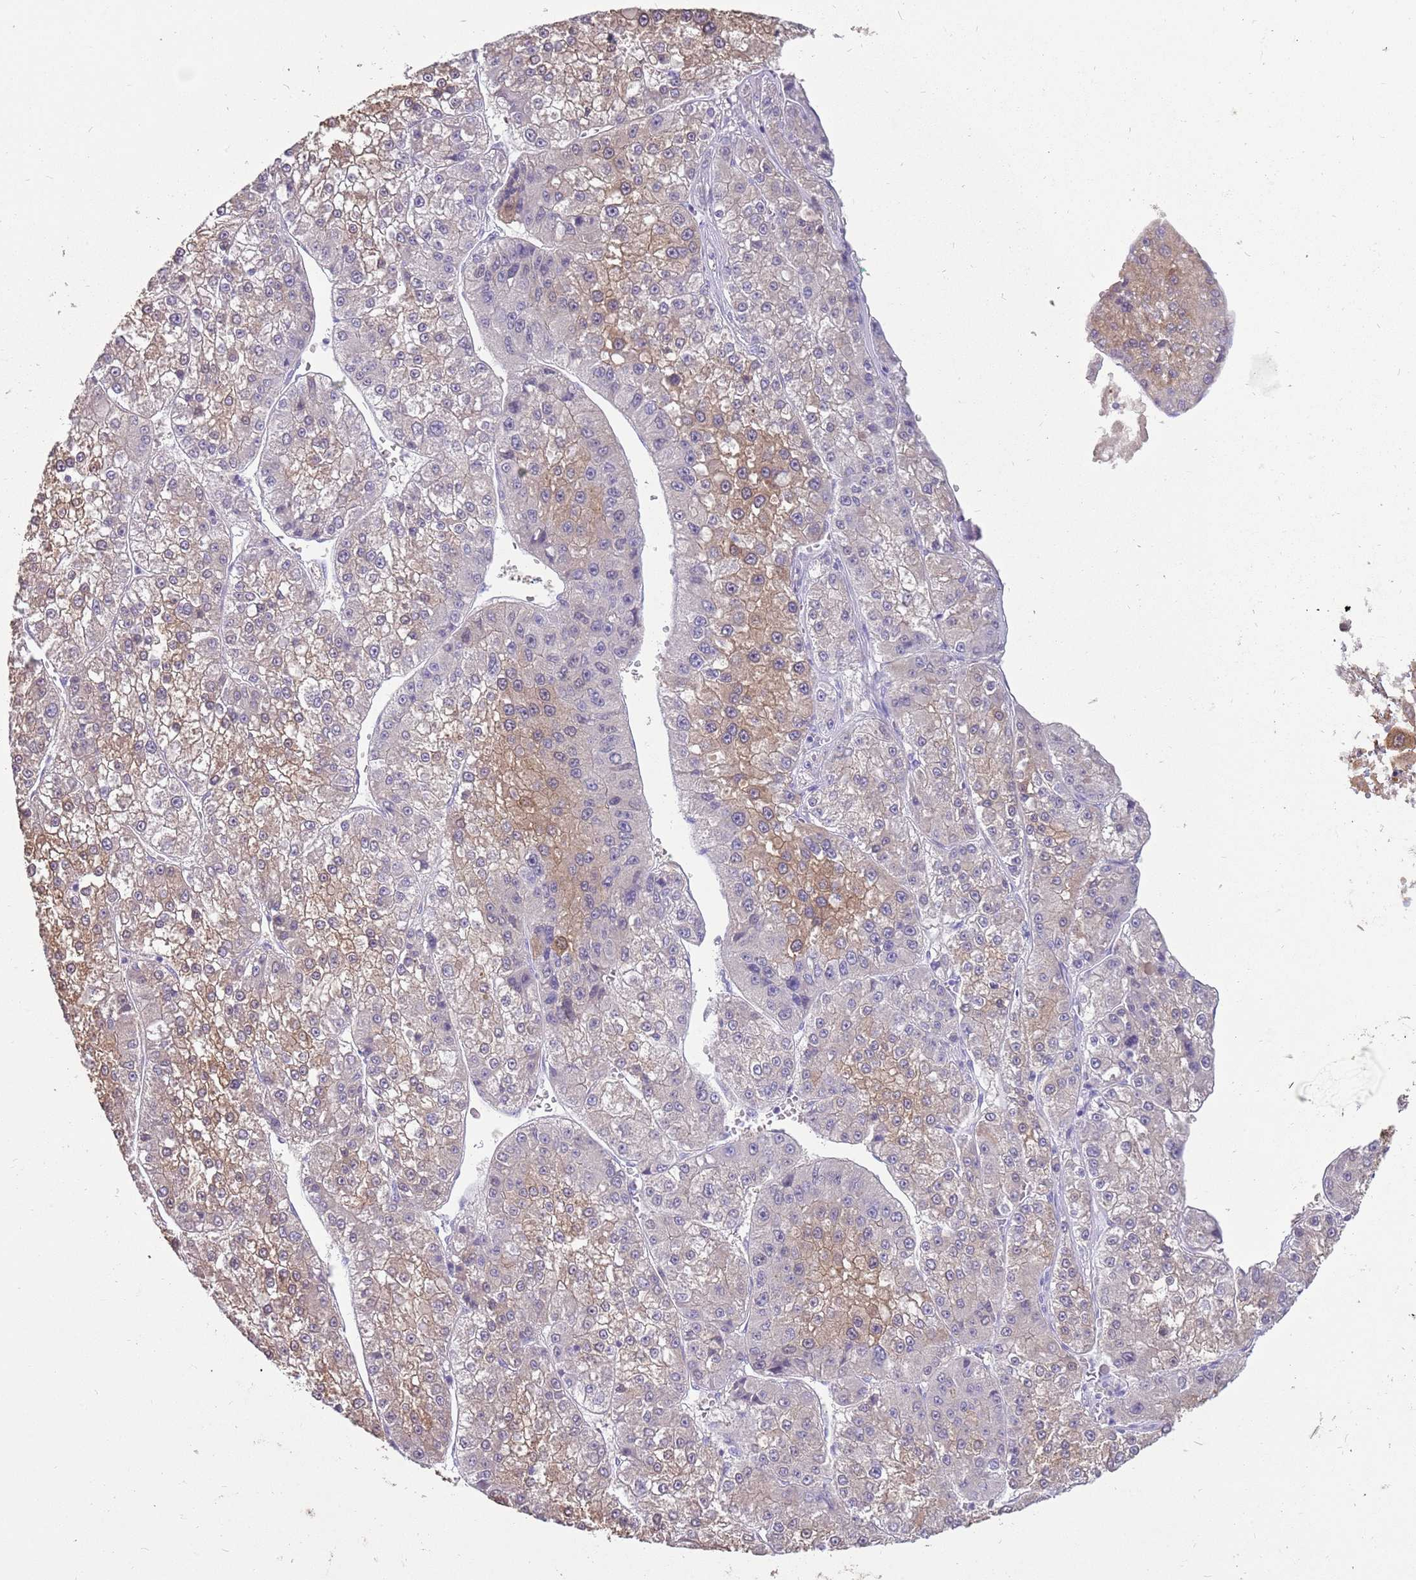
{"staining": {"intensity": "weak", "quantity": "25%-75%", "location": "cytoplasmic/membranous"}, "tissue": "liver cancer", "cell_type": "Tumor cells", "image_type": "cancer", "snomed": [{"axis": "morphology", "description": "Carcinoma, Hepatocellular, NOS"}, {"axis": "topography", "description": "Liver"}], "caption": "Human liver cancer stained with a protein marker demonstrates weak staining in tumor cells.", "gene": "NBPF3", "patient": {"sex": "female", "age": 73}}